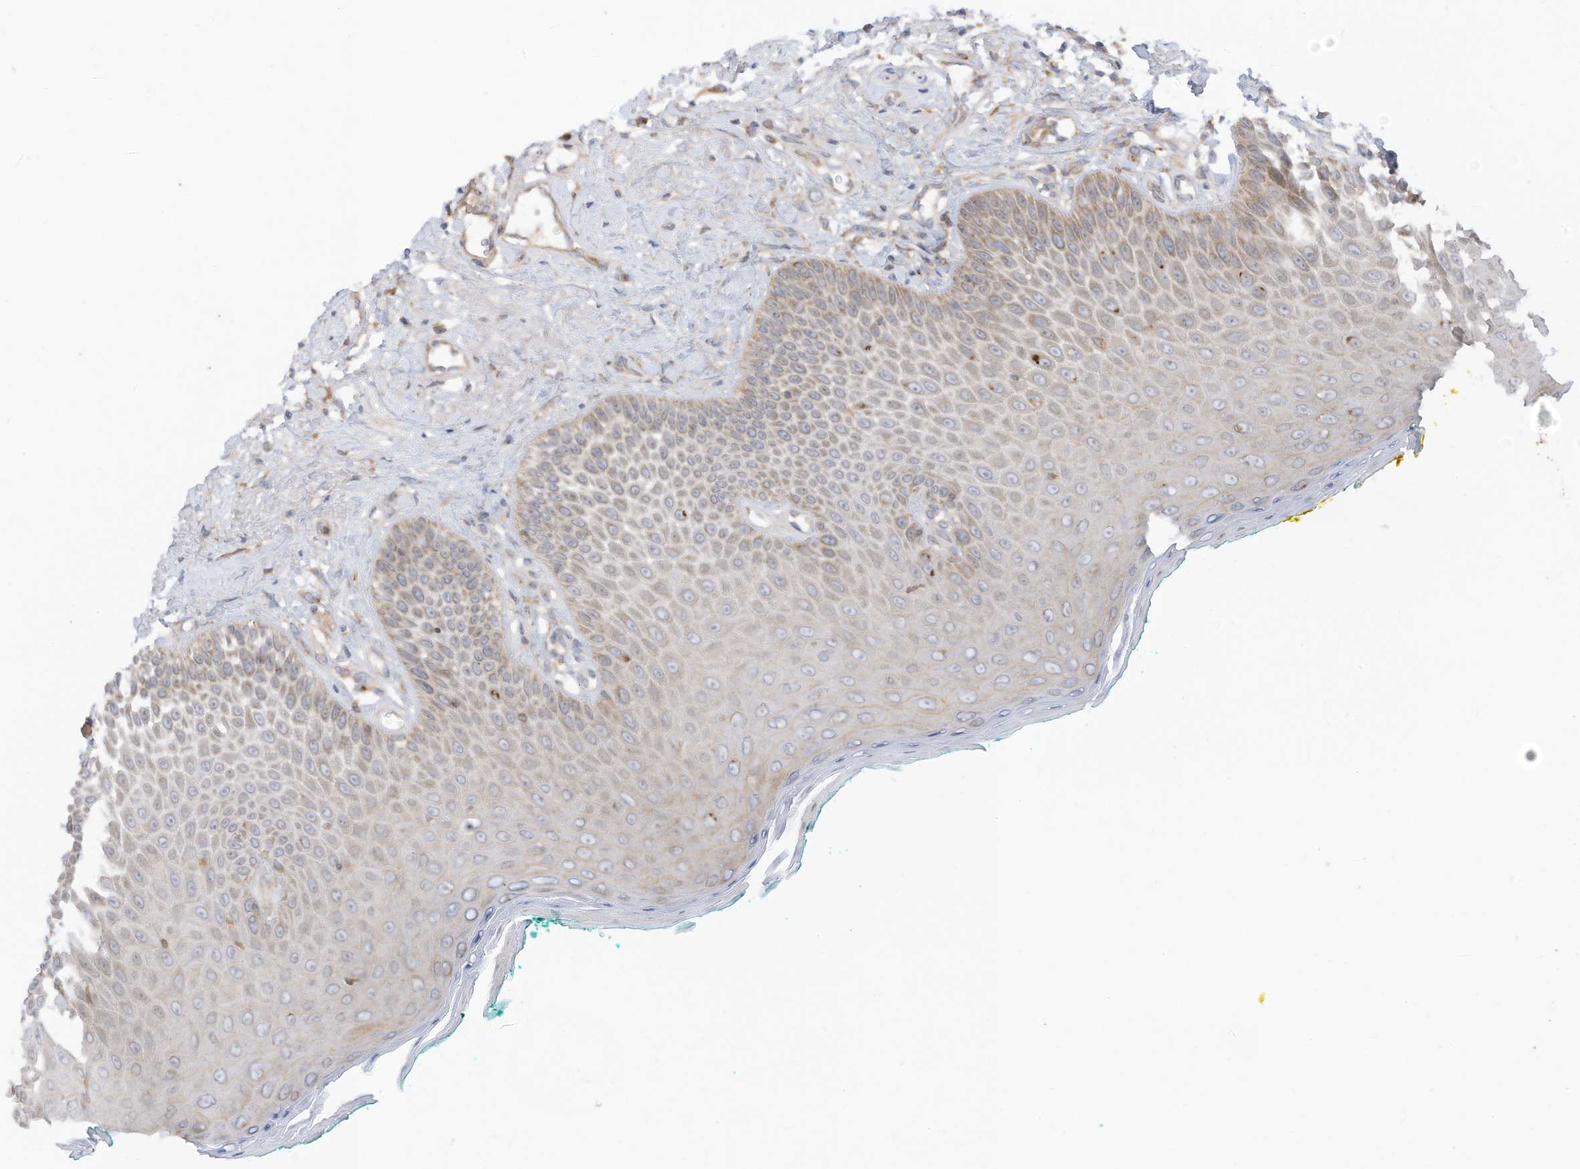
{"staining": {"intensity": "moderate", "quantity": ">75%", "location": "cytoplasmic/membranous"}, "tissue": "oral mucosa", "cell_type": "Squamous epithelial cells", "image_type": "normal", "snomed": [{"axis": "morphology", "description": "Normal tissue, NOS"}, {"axis": "topography", "description": "Oral tissue"}], "caption": "Squamous epithelial cells demonstrate moderate cytoplasmic/membranous positivity in about >75% of cells in normal oral mucosa.", "gene": "CGAS", "patient": {"sex": "female", "age": 70}}